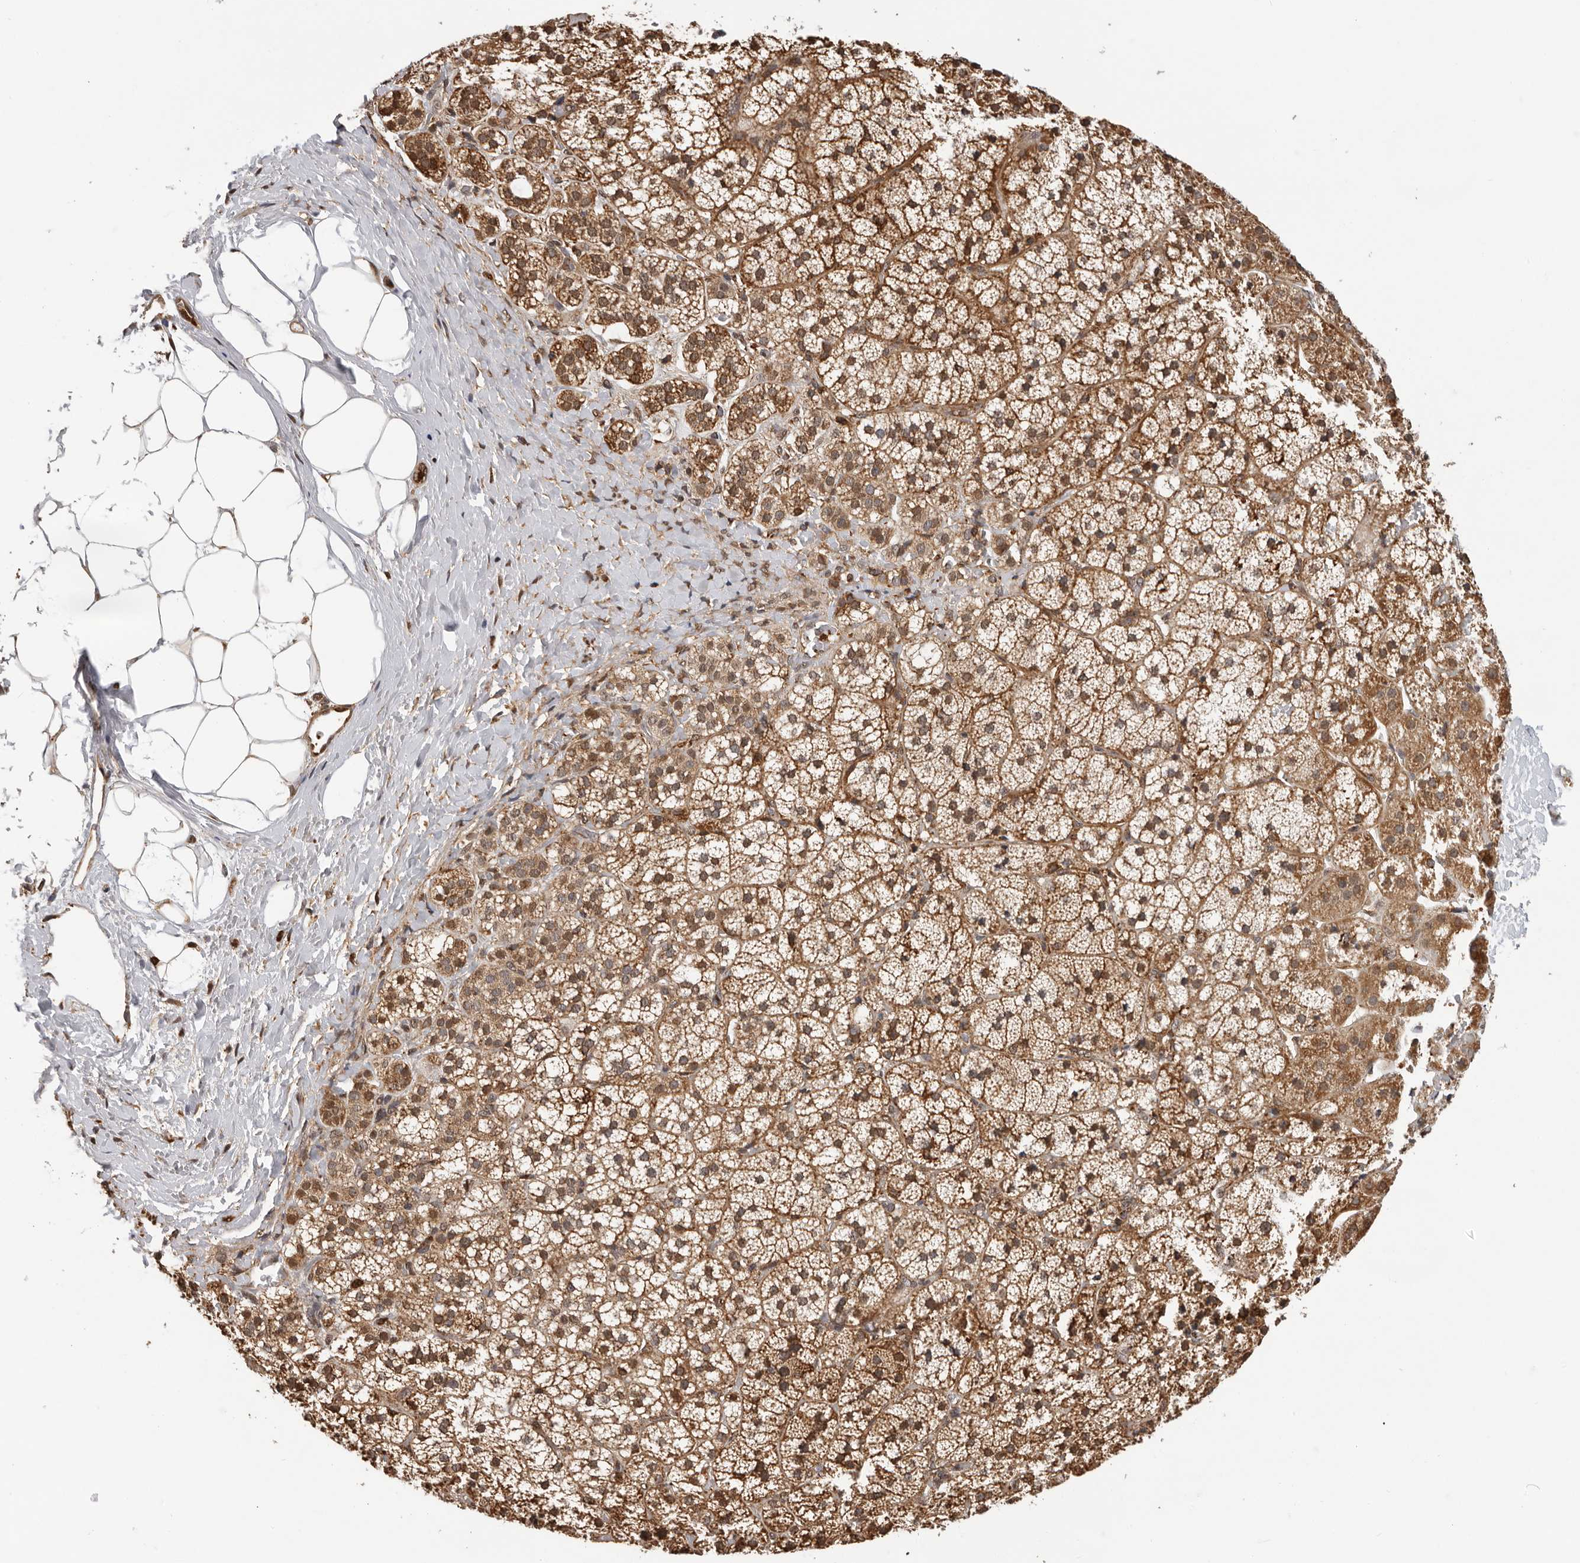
{"staining": {"intensity": "moderate", "quantity": ">75%", "location": "cytoplasmic/membranous,nuclear"}, "tissue": "adrenal gland", "cell_type": "Glandular cells", "image_type": "normal", "snomed": [{"axis": "morphology", "description": "Normal tissue, NOS"}, {"axis": "topography", "description": "Adrenal gland"}], "caption": "Human adrenal gland stained with a brown dye displays moderate cytoplasmic/membranous,nuclear positive staining in approximately >75% of glandular cells.", "gene": "RNF157", "patient": {"sex": "female", "age": 44}}